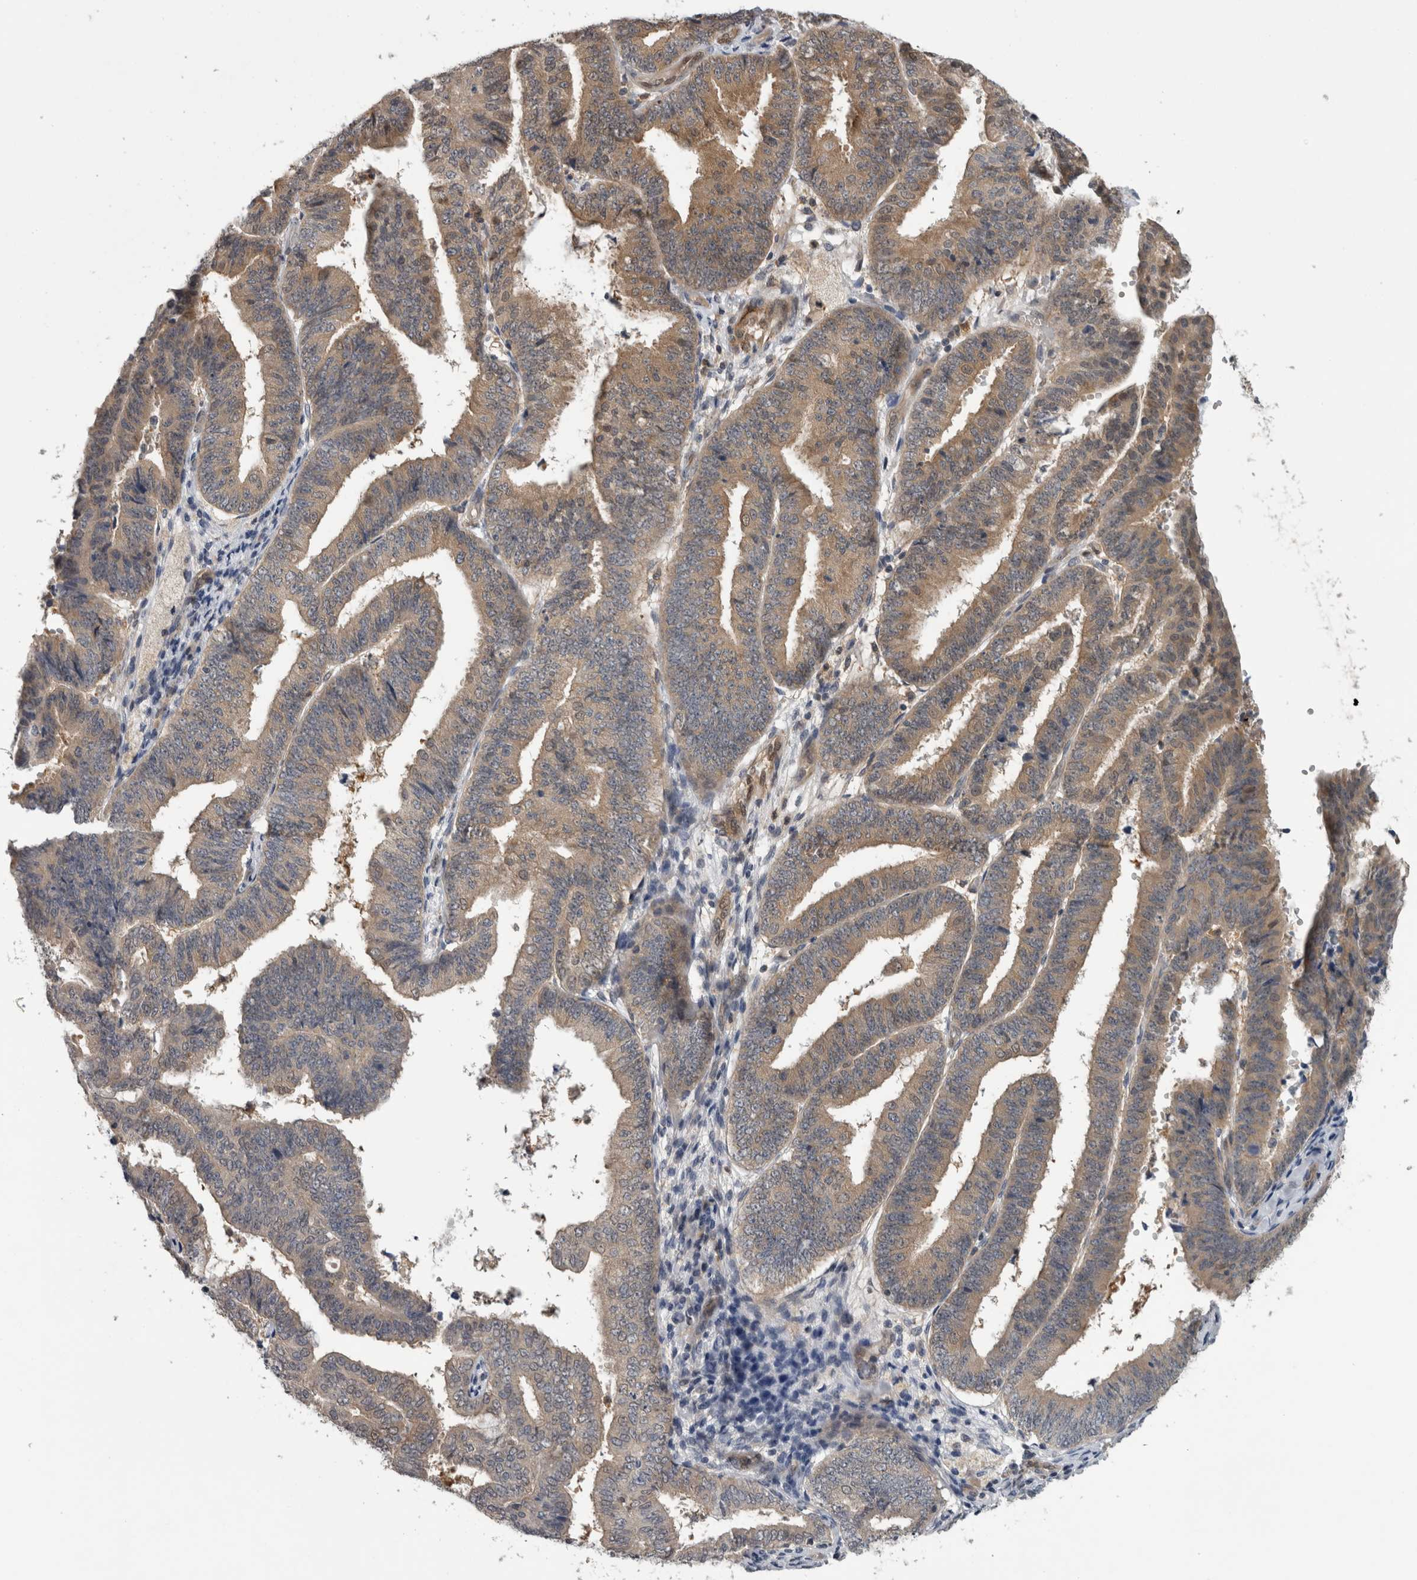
{"staining": {"intensity": "moderate", "quantity": ">75%", "location": "cytoplasmic/membranous"}, "tissue": "endometrial cancer", "cell_type": "Tumor cells", "image_type": "cancer", "snomed": [{"axis": "morphology", "description": "Adenocarcinoma, NOS"}, {"axis": "topography", "description": "Endometrium"}], "caption": "This is an image of immunohistochemistry (IHC) staining of adenocarcinoma (endometrial), which shows moderate expression in the cytoplasmic/membranous of tumor cells.", "gene": "NAPRT", "patient": {"sex": "female", "age": 63}}